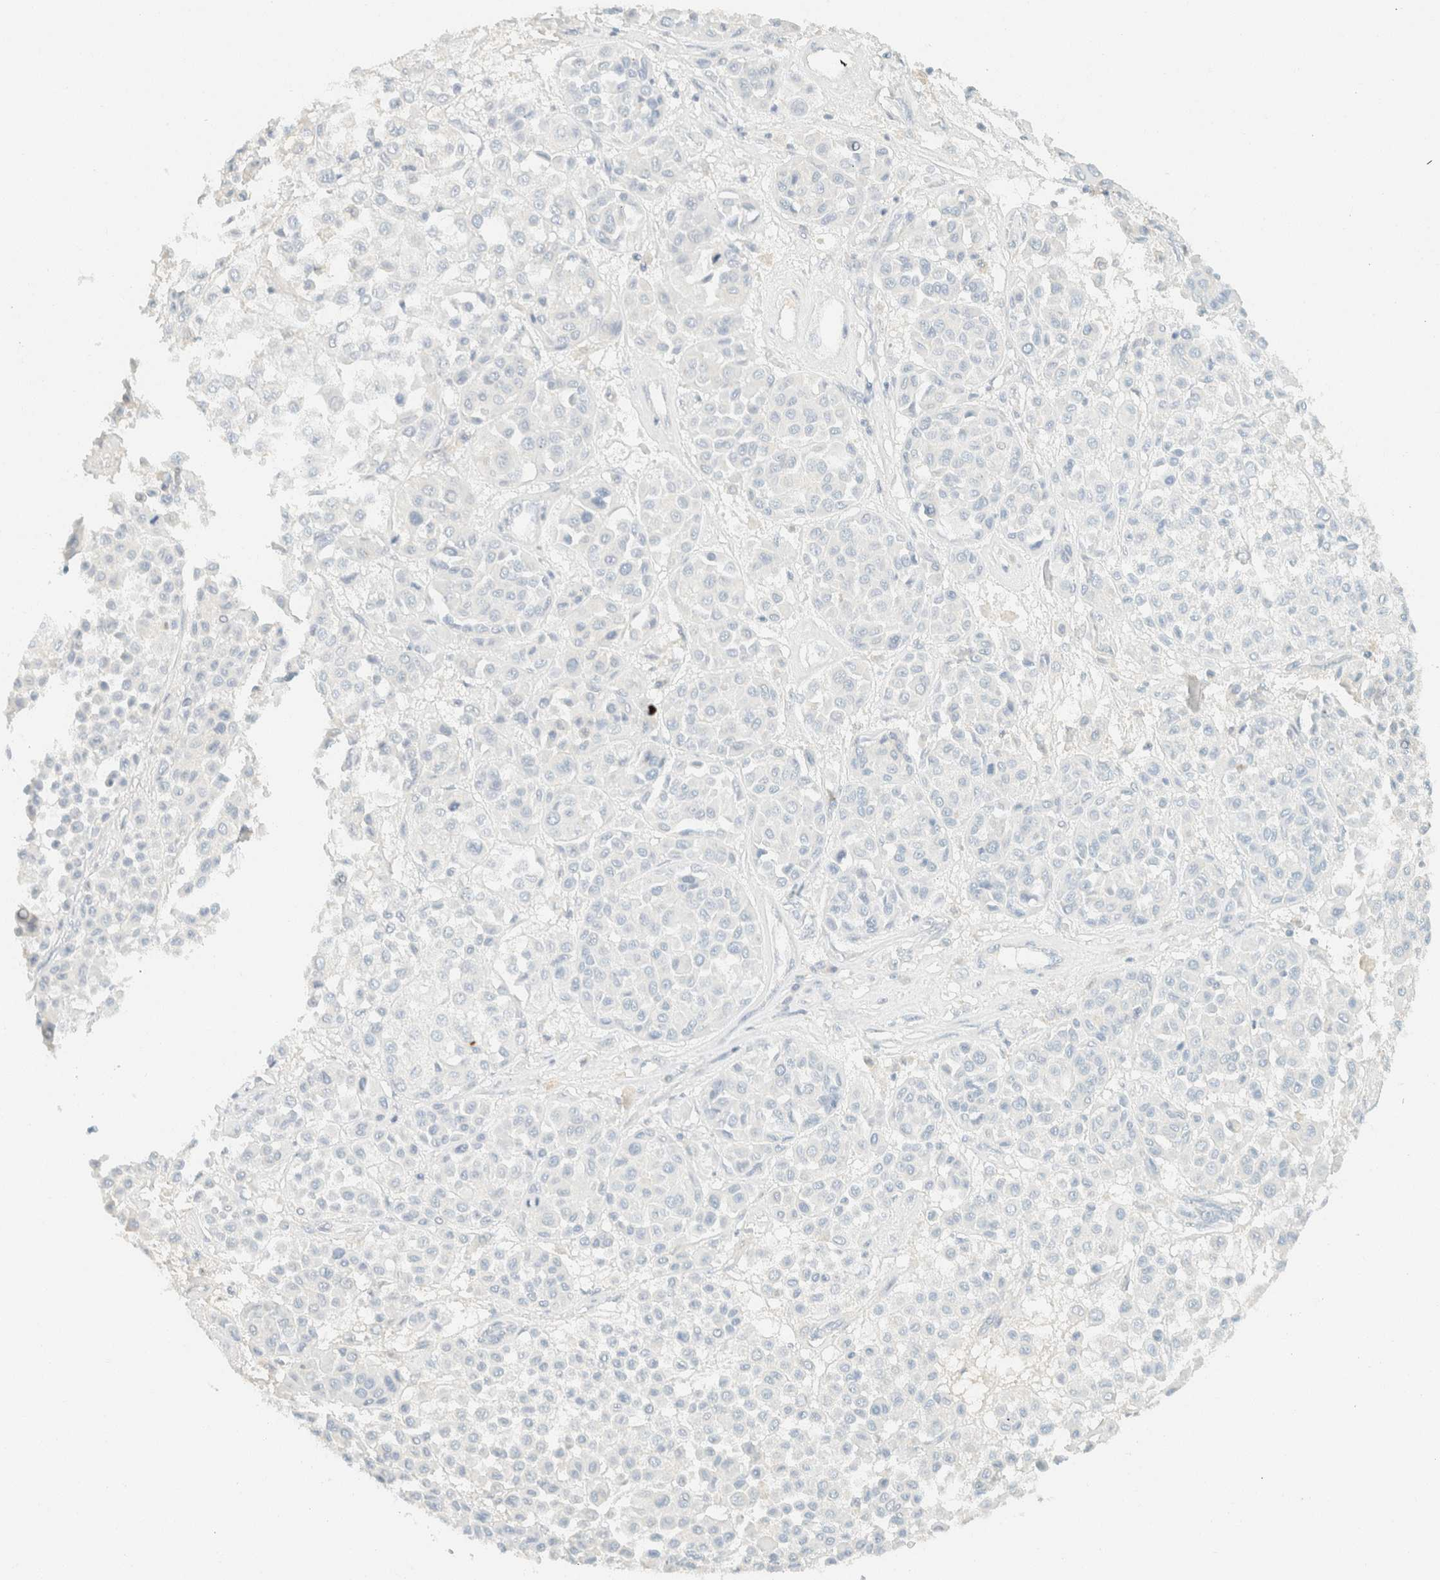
{"staining": {"intensity": "negative", "quantity": "none", "location": "none"}, "tissue": "melanoma", "cell_type": "Tumor cells", "image_type": "cancer", "snomed": [{"axis": "morphology", "description": "Malignant melanoma, Metastatic site"}, {"axis": "topography", "description": "Soft tissue"}], "caption": "Immunohistochemistry image of malignant melanoma (metastatic site) stained for a protein (brown), which shows no expression in tumor cells.", "gene": "GPA33", "patient": {"sex": "male", "age": 41}}